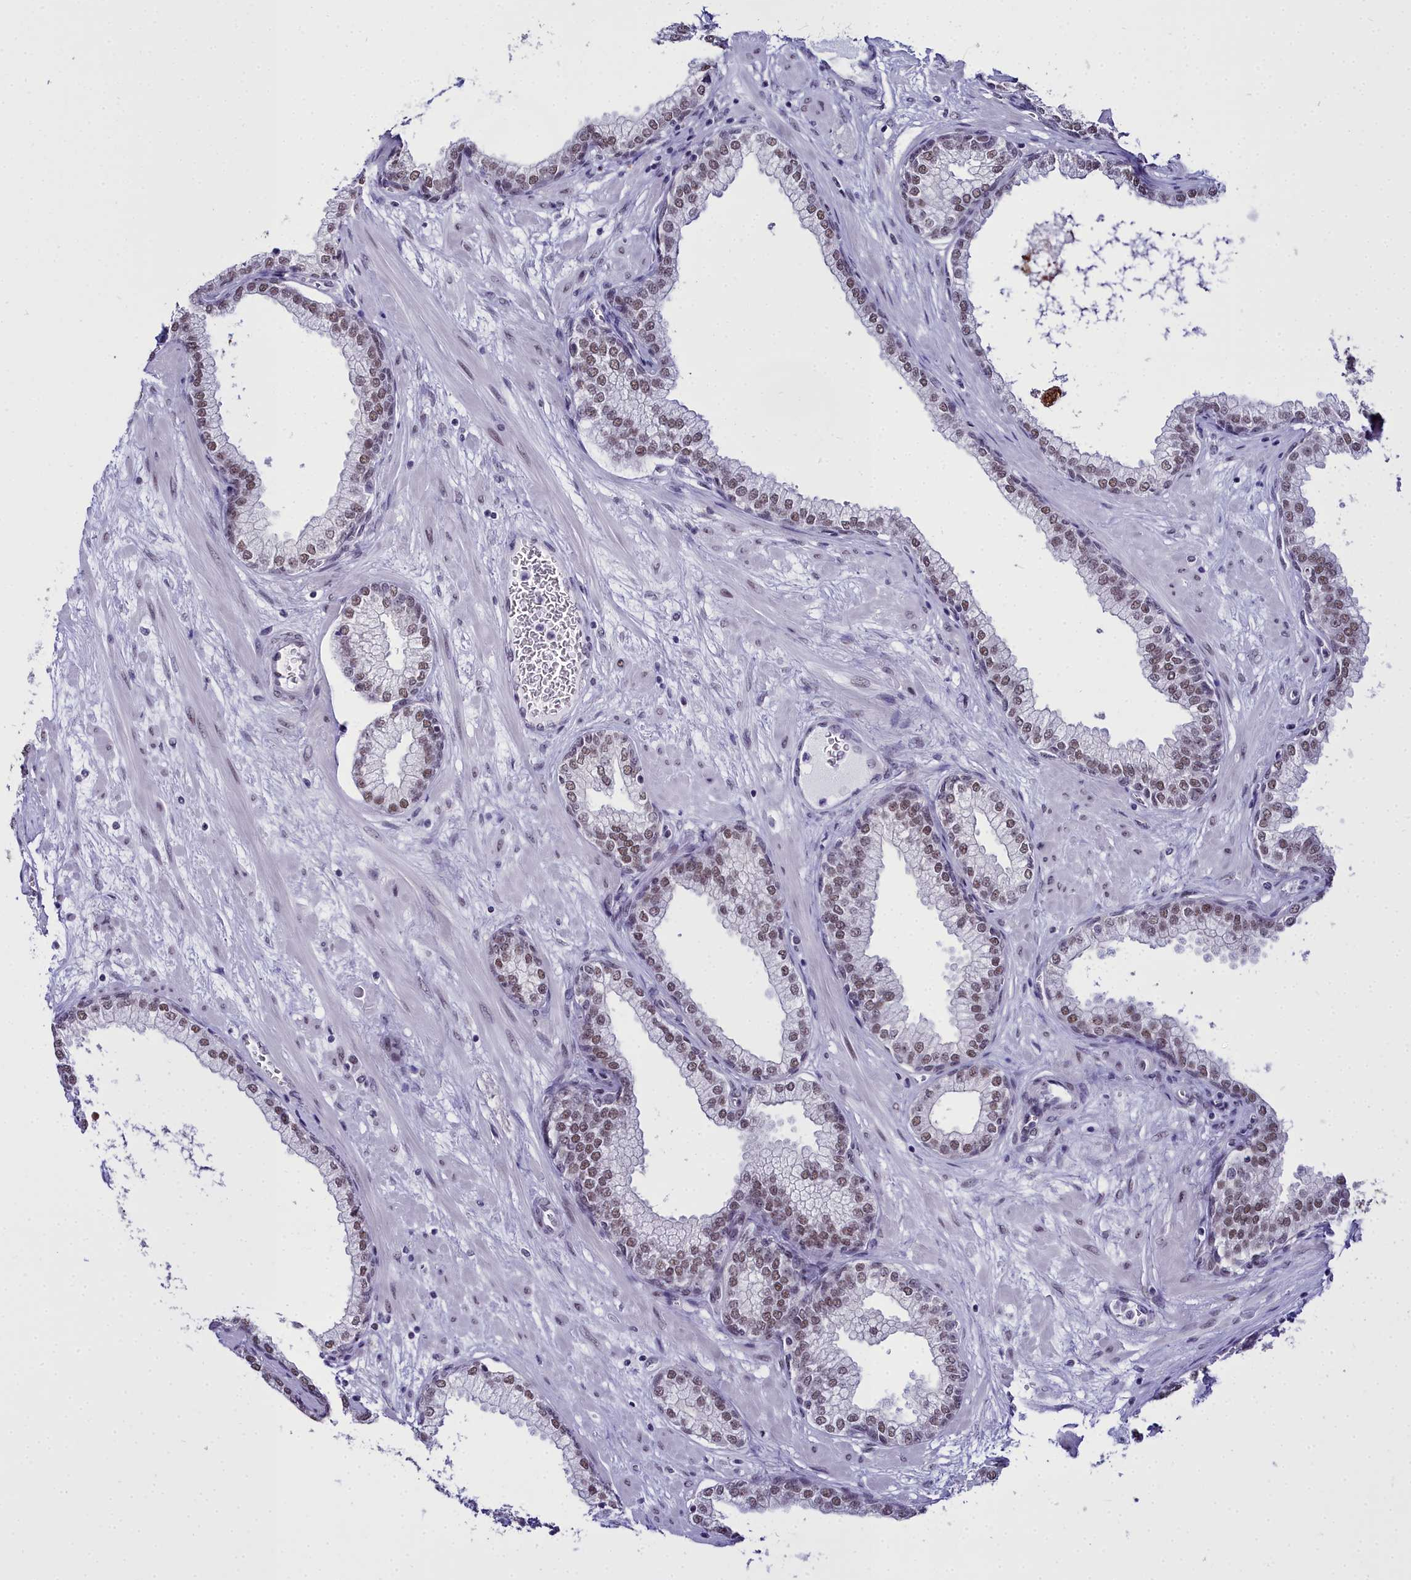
{"staining": {"intensity": "moderate", "quantity": ">75%", "location": "nuclear"}, "tissue": "prostate", "cell_type": "Glandular cells", "image_type": "normal", "snomed": [{"axis": "morphology", "description": "Normal tissue, NOS"}, {"axis": "morphology", "description": "Urothelial carcinoma, Low grade"}, {"axis": "topography", "description": "Urinary bladder"}, {"axis": "topography", "description": "Prostate"}], "caption": "Brown immunohistochemical staining in unremarkable human prostate exhibits moderate nuclear expression in about >75% of glandular cells.", "gene": "RBM12", "patient": {"sex": "male", "age": 60}}